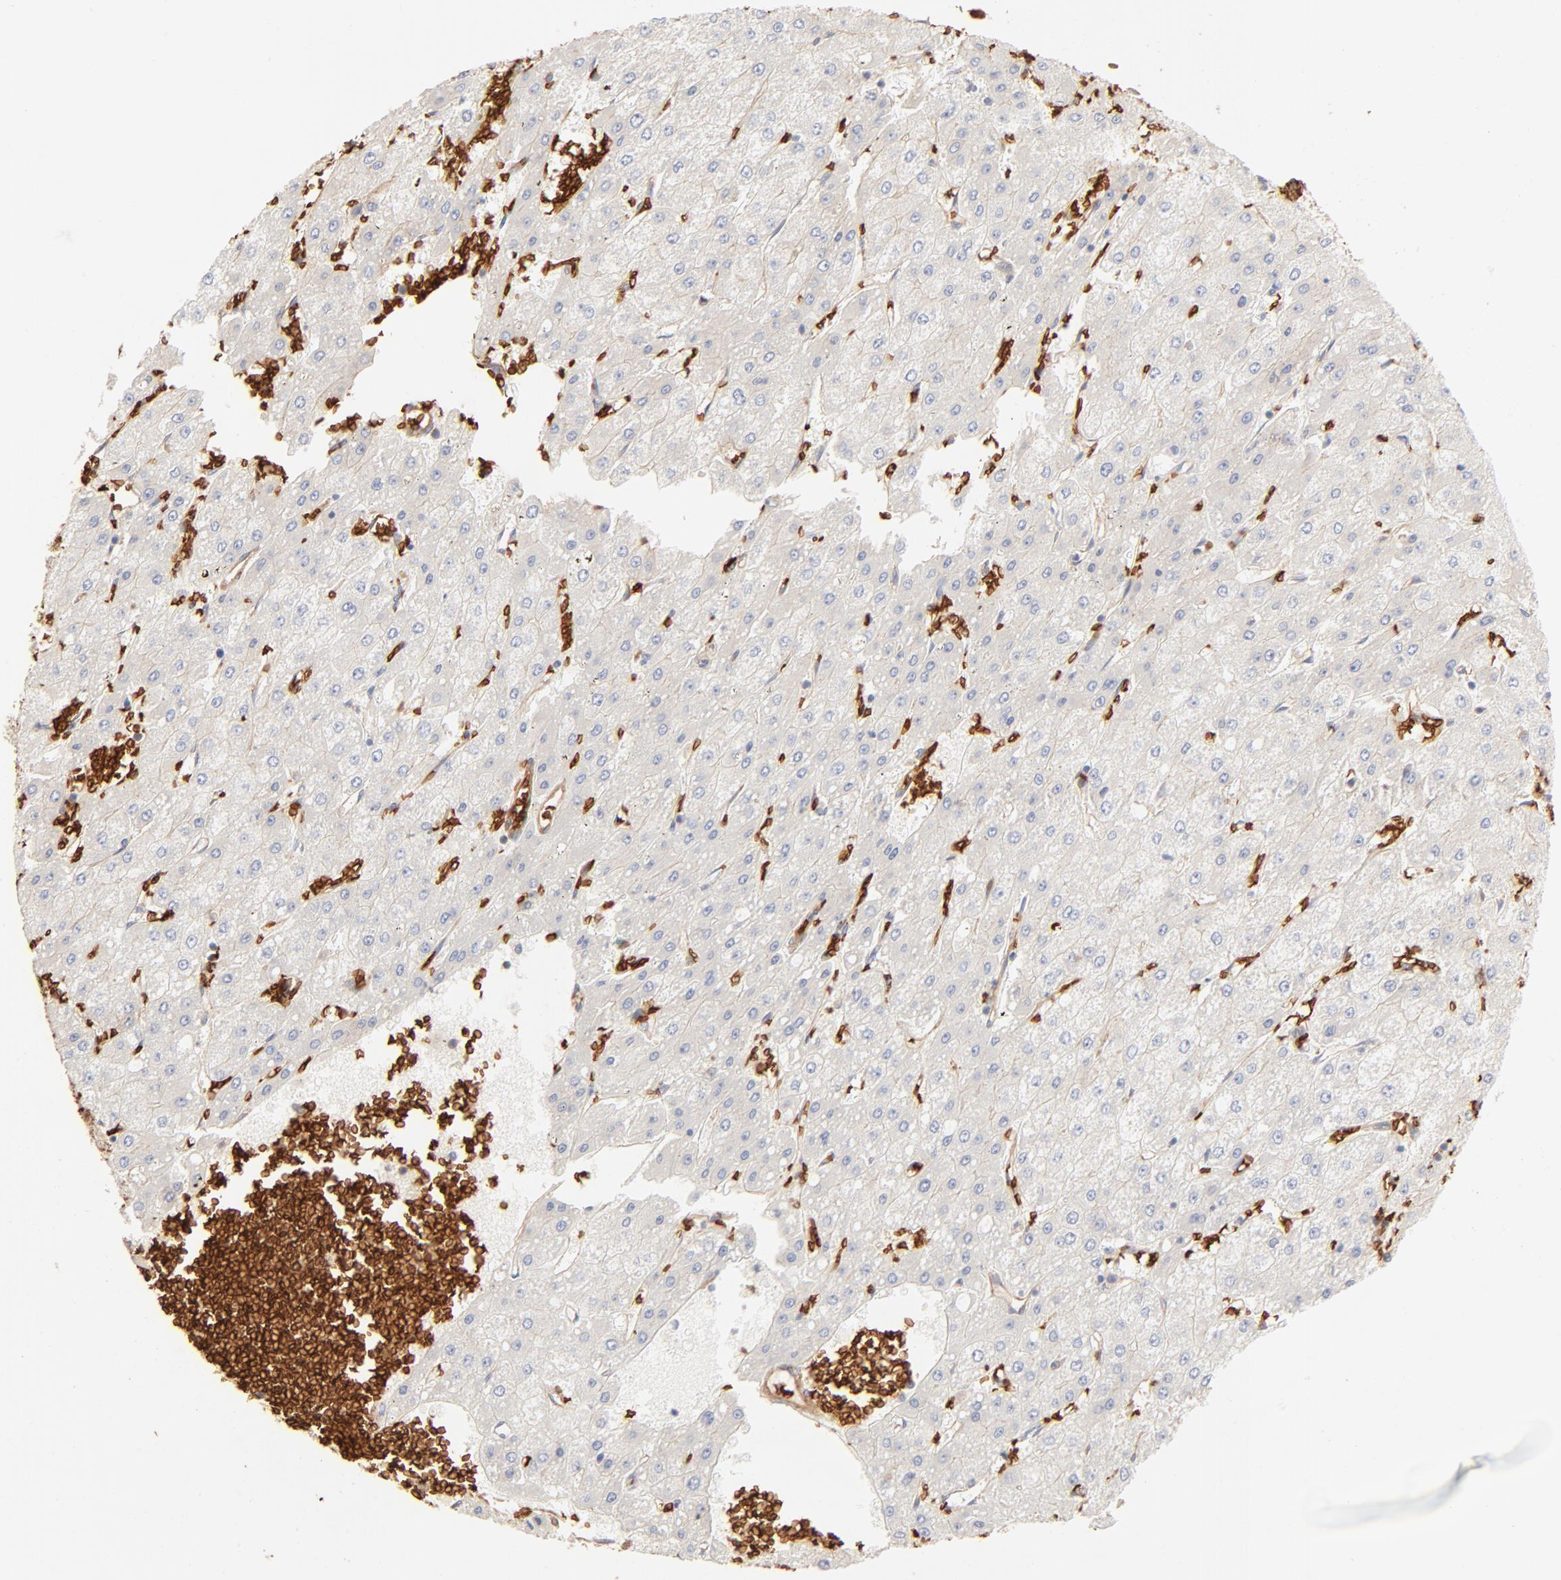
{"staining": {"intensity": "negative", "quantity": "none", "location": "none"}, "tissue": "liver cancer", "cell_type": "Tumor cells", "image_type": "cancer", "snomed": [{"axis": "morphology", "description": "Carcinoma, Hepatocellular, NOS"}, {"axis": "topography", "description": "Liver"}], "caption": "Photomicrograph shows no protein staining in tumor cells of liver cancer (hepatocellular carcinoma) tissue.", "gene": "SPTB", "patient": {"sex": "female", "age": 52}}